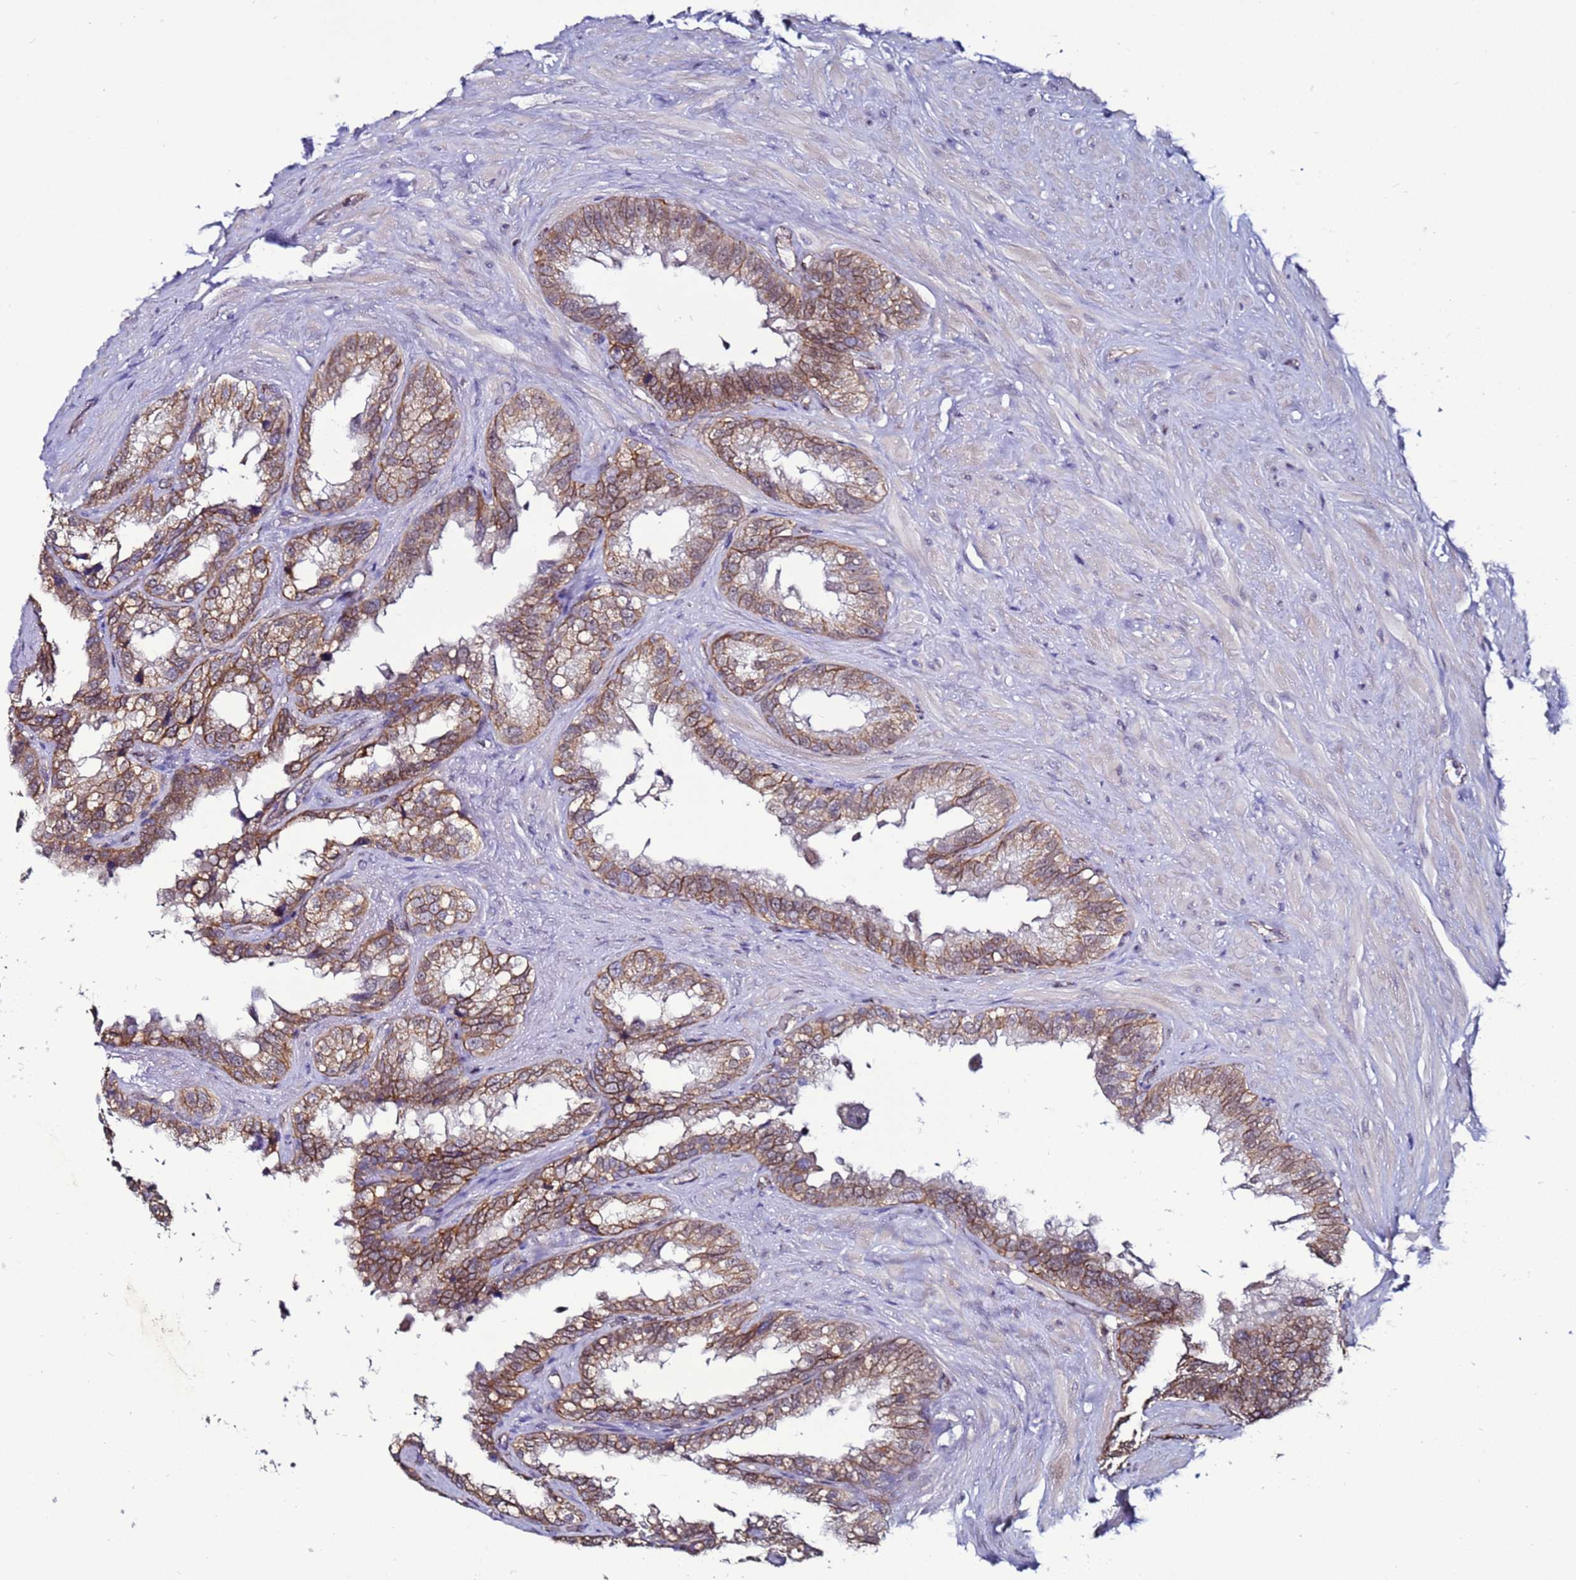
{"staining": {"intensity": "moderate", "quantity": ">75%", "location": "cytoplasmic/membranous,nuclear"}, "tissue": "seminal vesicle", "cell_type": "Glandular cells", "image_type": "normal", "snomed": [{"axis": "morphology", "description": "Normal tissue, NOS"}, {"axis": "topography", "description": "Seminal veicle"}], "caption": "A brown stain highlights moderate cytoplasmic/membranous,nuclear staining of a protein in glandular cells of unremarkable seminal vesicle. Using DAB (3,3'-diaminobenzidine) (brown) and hematoxylin (blue) stains, captured at high magnification using brightfield microscopy.", "gene": "TENM3", "patient": {"sex": "male", "age": 80}}